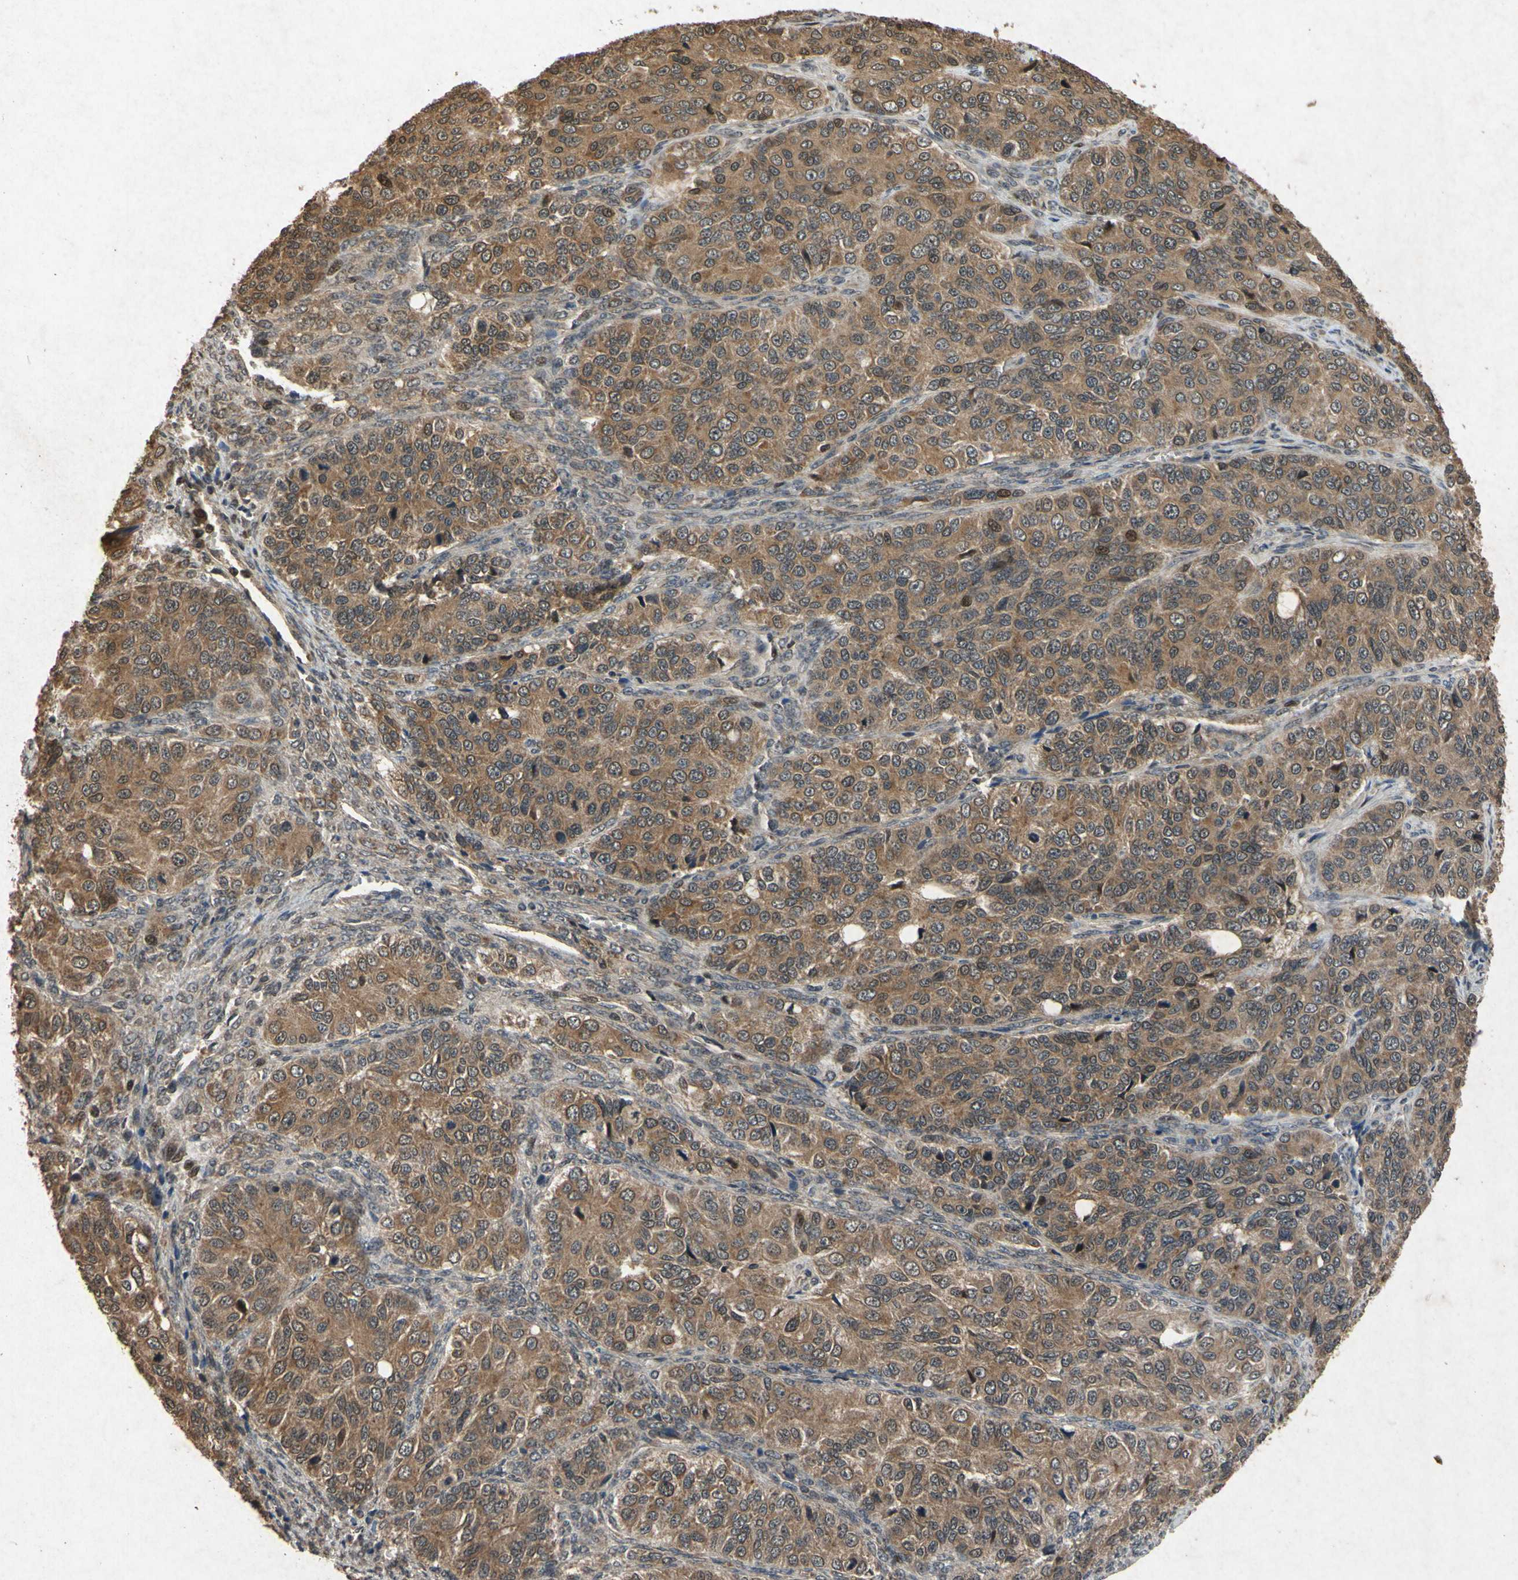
{"staining": {"intensity": "moderate", "quantity": ">75%", "location": "cytoplasmic/membranous,nuclear"}, "tissue": "ovarian cancer", "cell_type": "Tumor cells", "image_type": "cancer", "snomed": [{"axis": "morphology", "description": "Carcinoma, endometroid"}, {"axis": "topography", "description": "Ovary"}], "caption": "IHC photomicrograph of neoplastic tissue: human ovarian cancer (endometroid carcinoma) stained using immunohistochemistry demonstrates medium levels of moderate protein expression localized specifically in the cytoplasmic/membranous and nuclear of tumor cells, appearing as a cytoplasmic/membranous and nuclear brown color.", "gene": "ATP6V1H", "patient": {"sex": "female", "age": 51}}